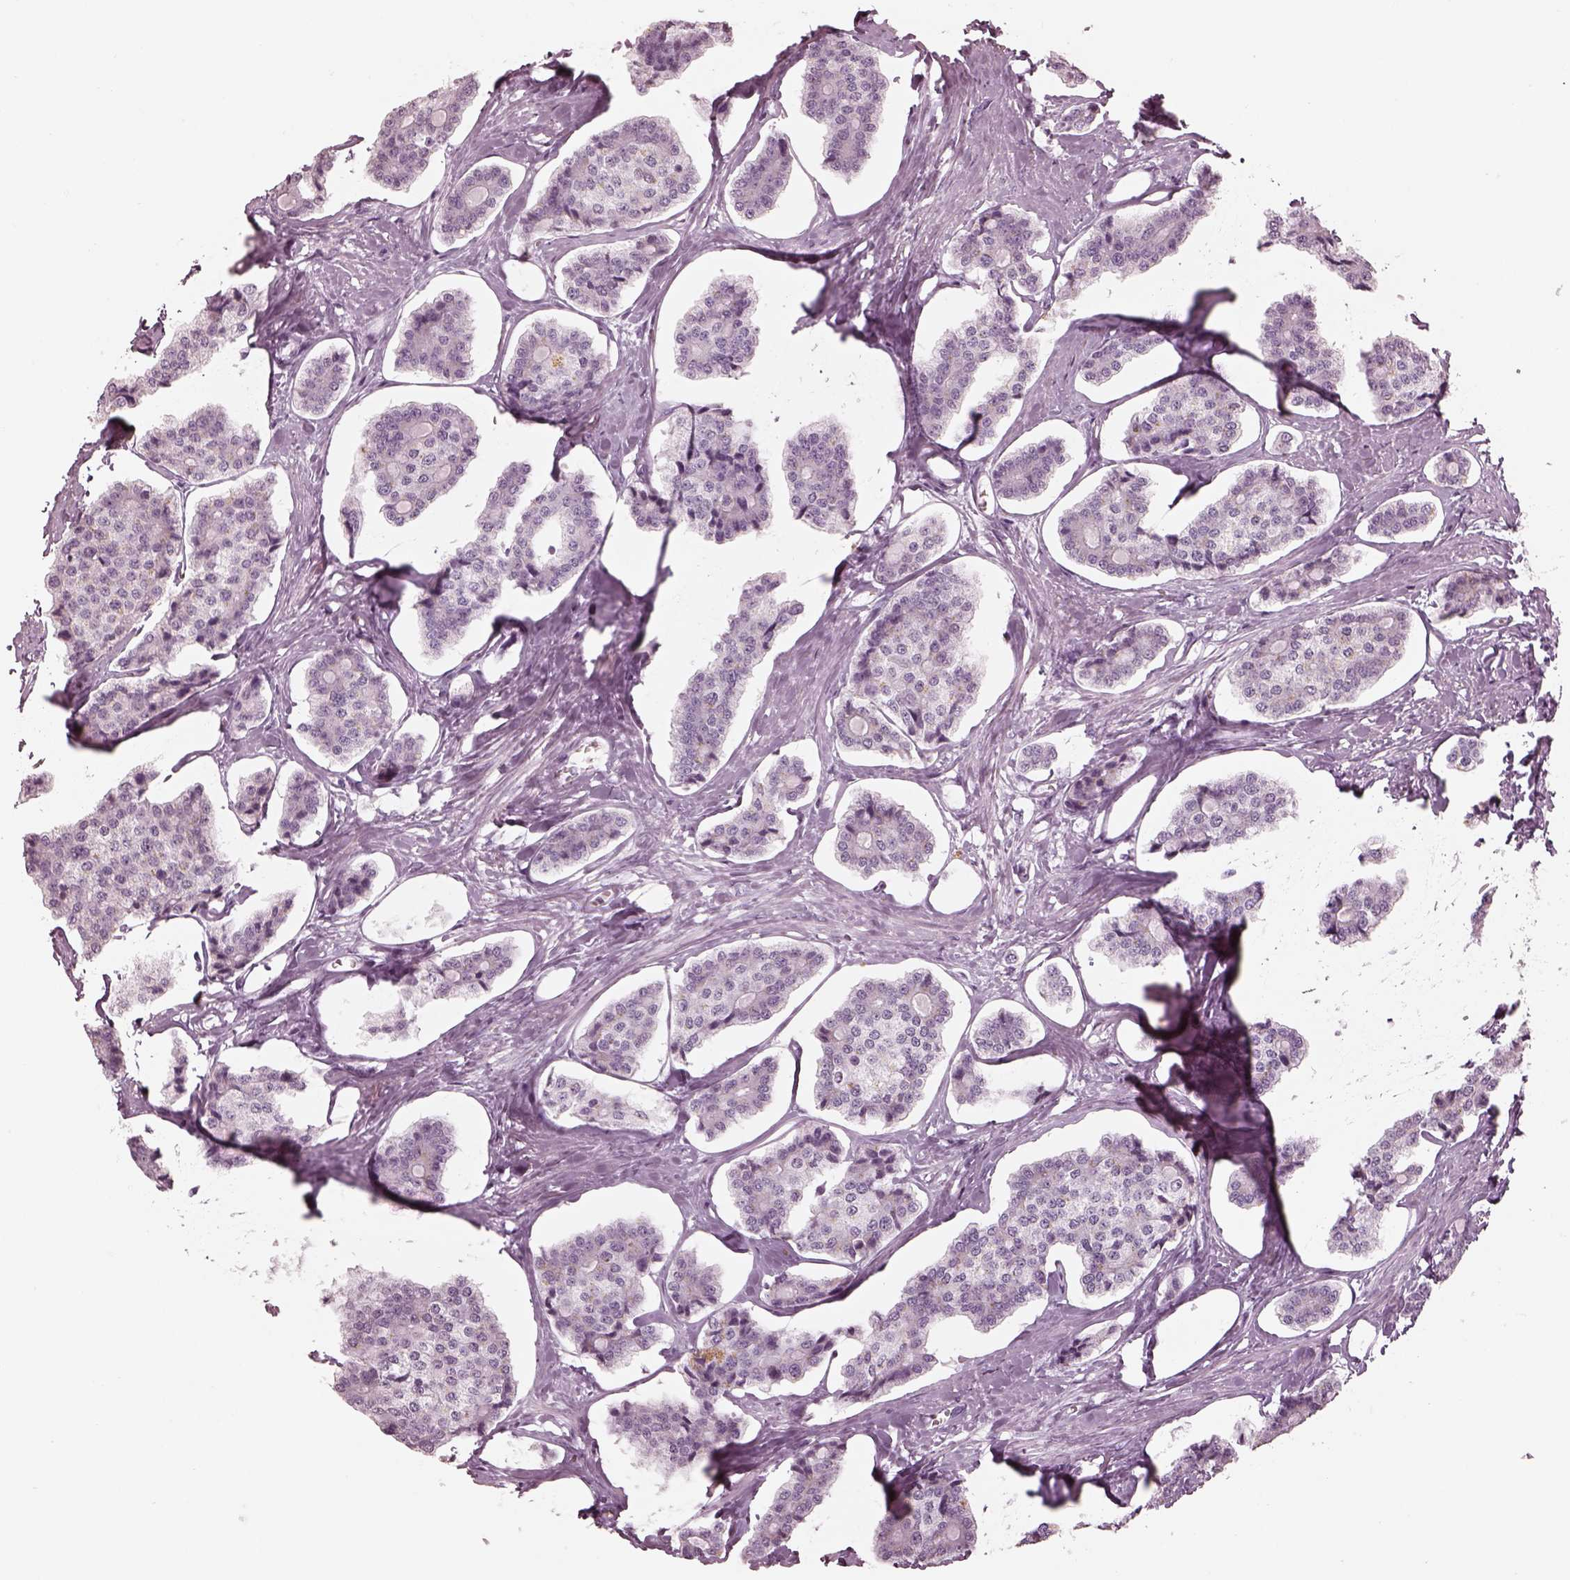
{"staining": {"intensity": "negative", "quantity": "none", "location": "none"}, "tissue": "carcinoid", "cell_type": "Tumor cells", "image_type": "cancer", "snomed": [{"axis": "morphology", "description": "Carcinoid, malignant, NOS"}, {"axis": "topography", "description": "Small intestine"}], "caption": "An IHC image of carcinoid is shown. There is no staining in tumor cells of carcinoid. (Brightfield microscopy of DAB (3,3'-diaminobenzidine) immunohistochemistry (IHC) at high magnification).", "gene": "OPN4", "patient": {"sex": "female", "age": 65}}